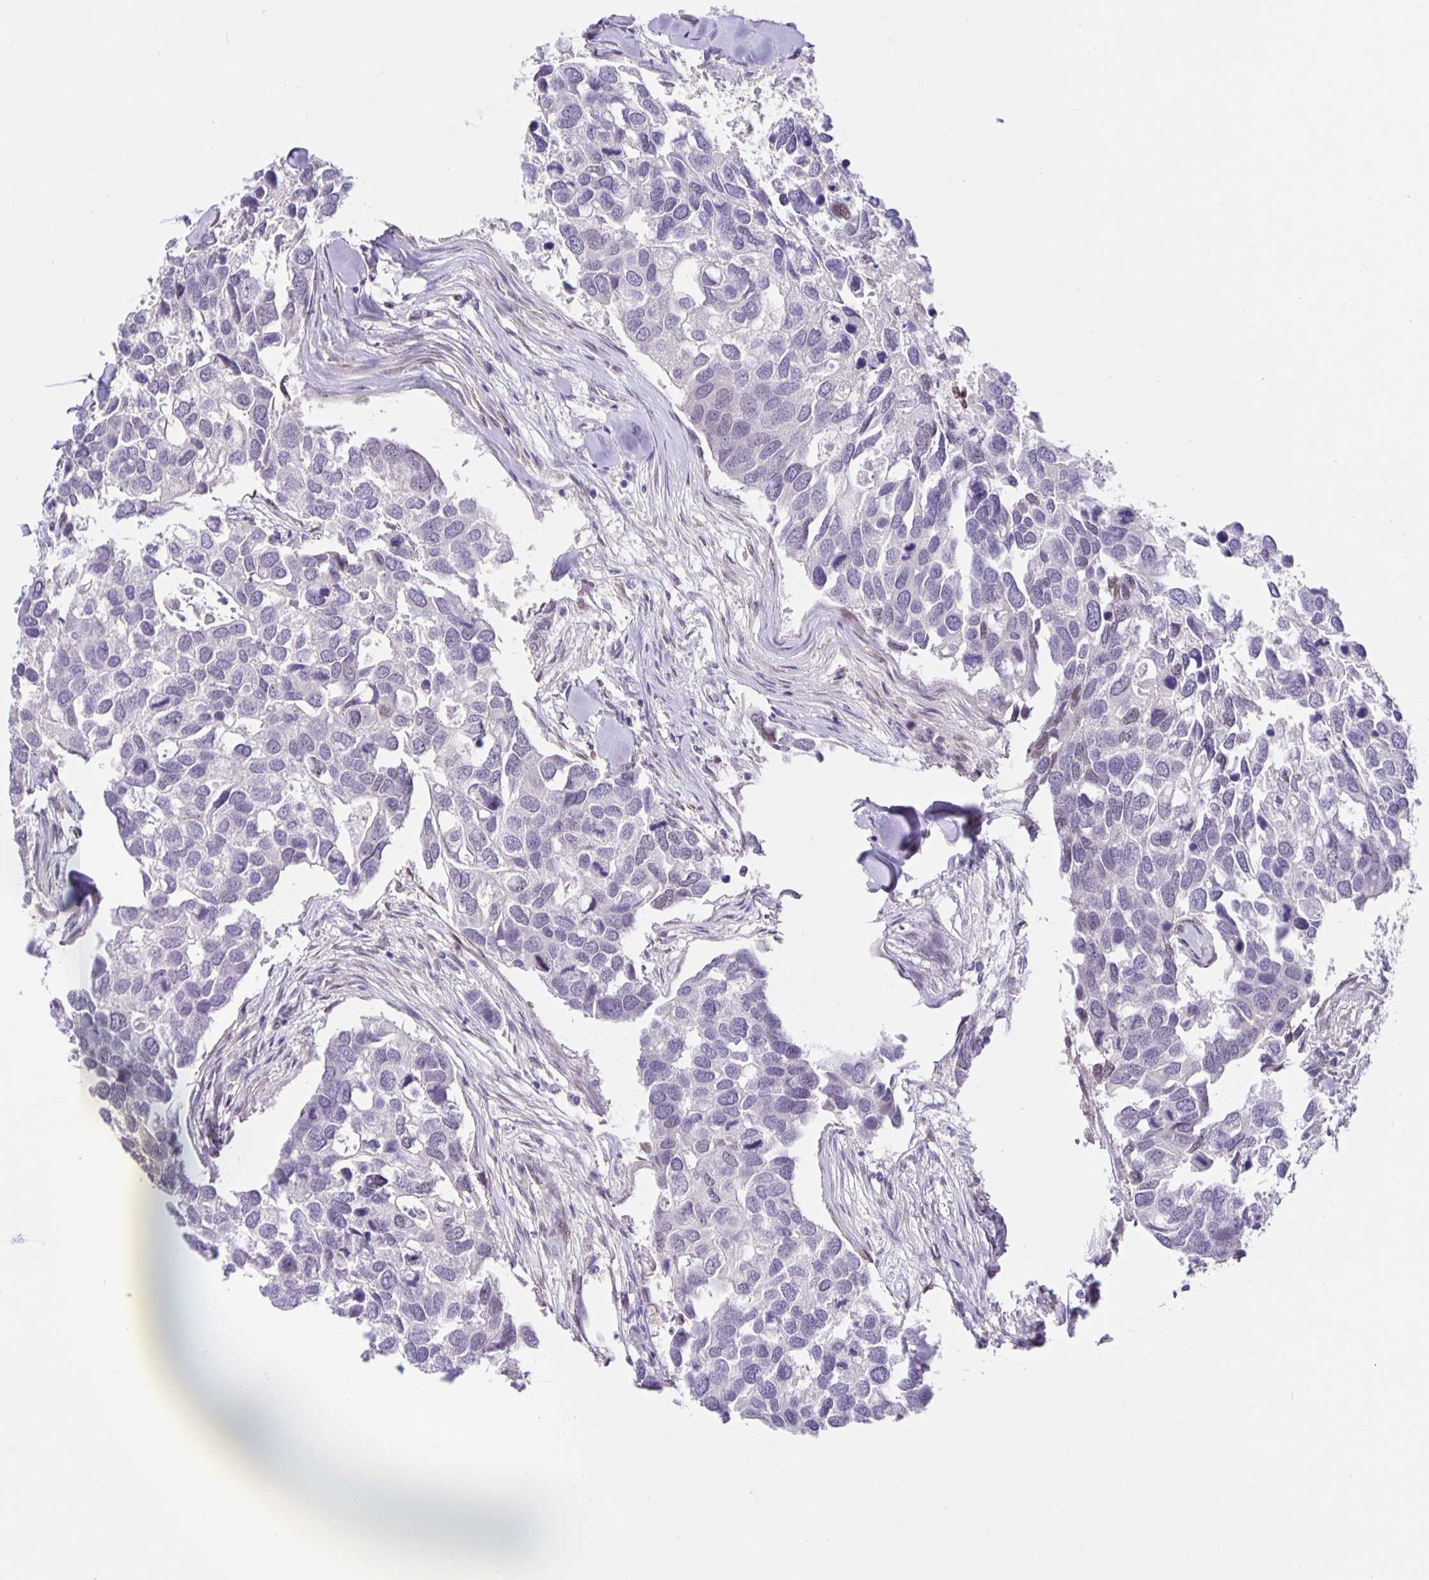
{"staining": {"intensity": "negative", "quantity": "none", "location": "none"}, "tissue": "breast cancer", "cell_type": "Tumor cells", "image_type": "cancer", "snomed": [{"axis": "morphology", "description": "Duct carcinoma"}, {"axis": "topography", "description": "Breast"}], "caption": "Tumor cells are negative for brown protein staining in invasive ductal carcinoma (breast). The staining was performed using DAB (3,3'-diaminobenzidine) to visualize the protein expression in brown, while the nuclei were stained in blue with hematoxylin (Magnification: 20x).", "gene": "FOSL2", "patient": {"sex": "female", "age": 83}}